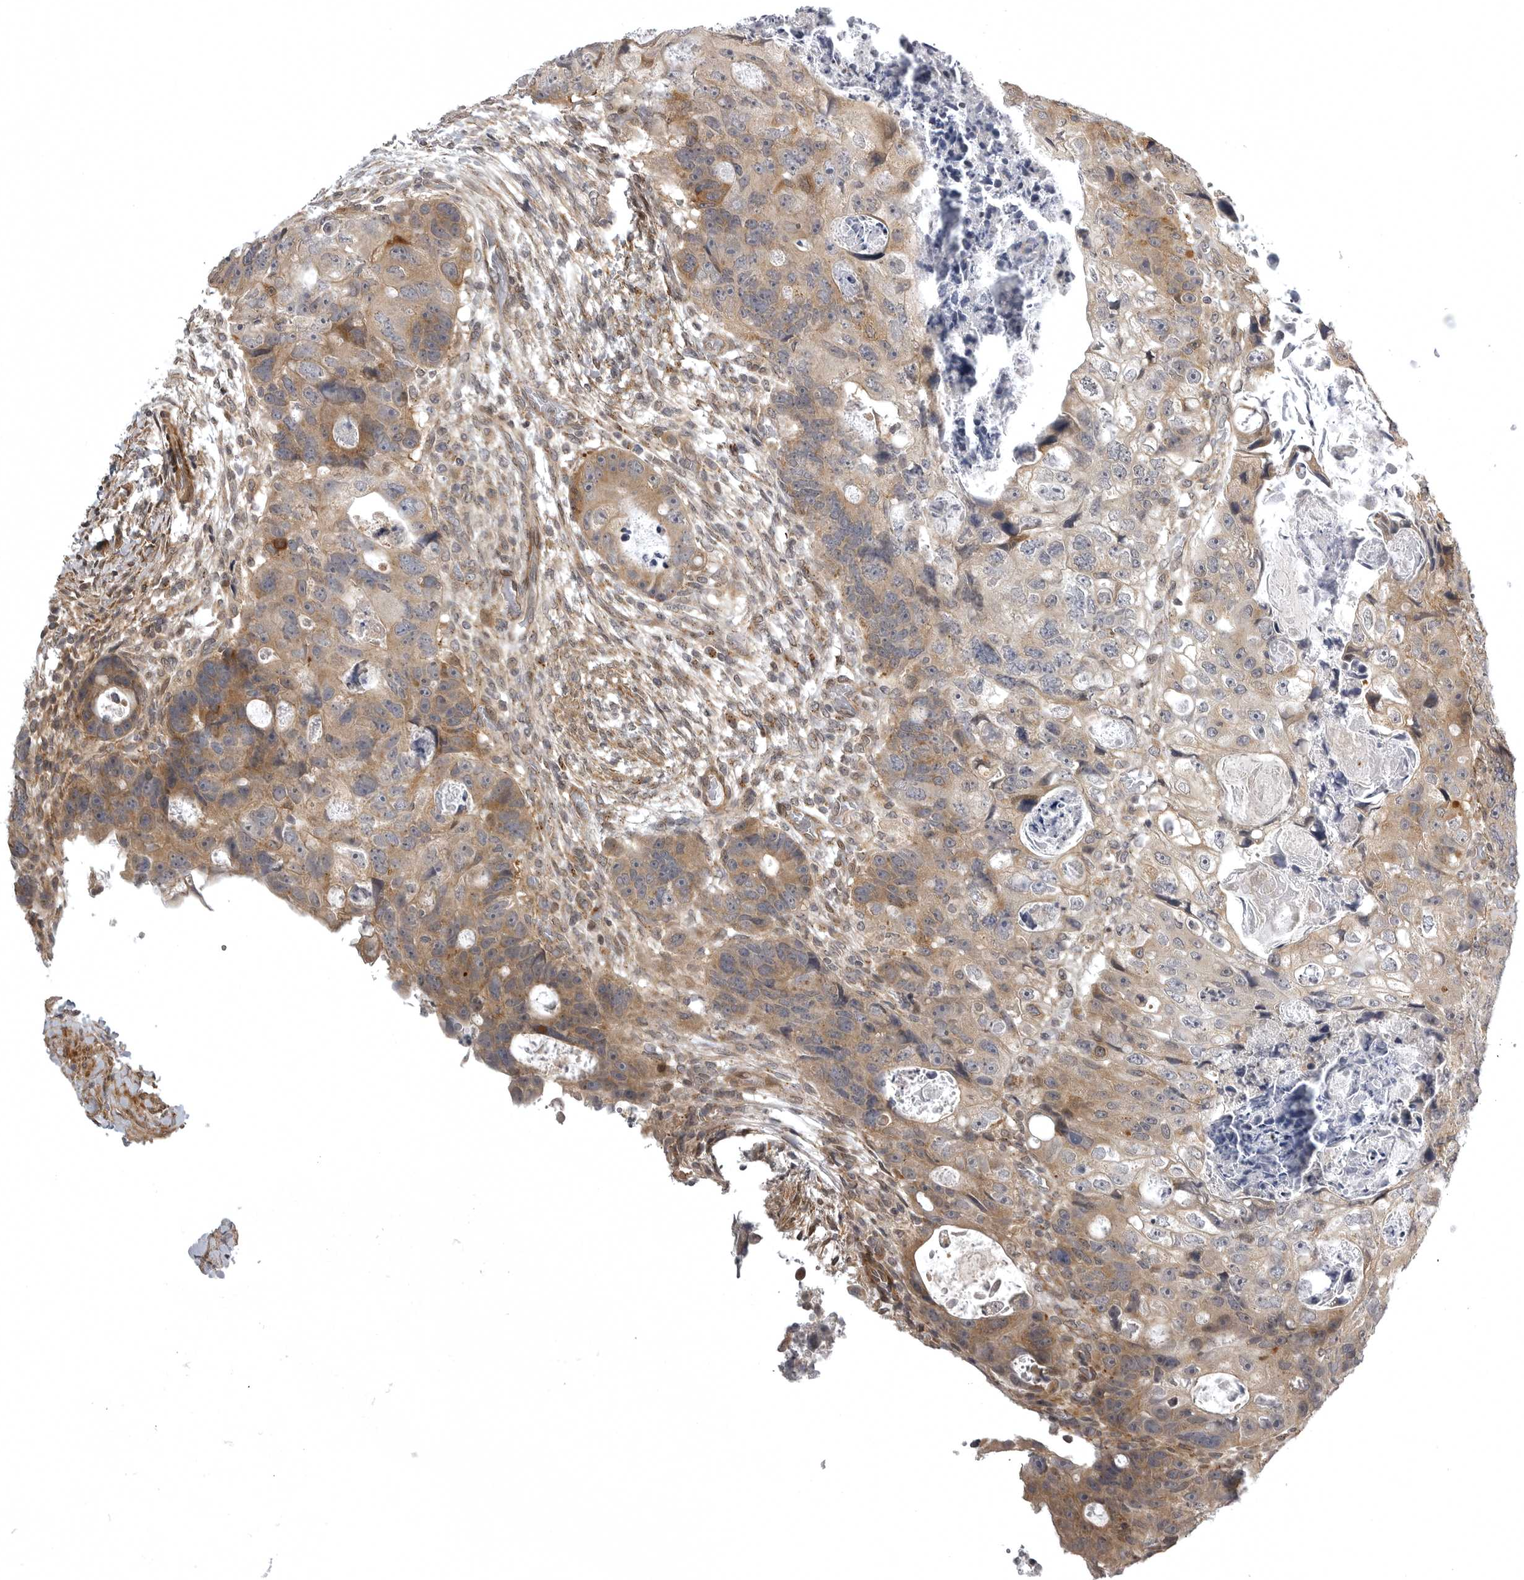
{"staining": {"intensity": "moderate", "quantity": ">75%", "location": "cytoplasmic/membranous"}, "tissue": "colorectal cancer", "cell_type": "Tumor cells", "image_type": "cancer", "snomed": [{"axis": "morphology", "description": "Adenocarcinoma, NOS"}, {"axis": "topography", "description": "Rectum"}], "caption": "Tumor cells display medium levels of moderate cytoplasmic/membranous positivity in approximately >75% of cells in human colorectal cancer (adenocarcinoma).", "gene": "SNX16", "patient": {"sex": "male", "age": 59}}